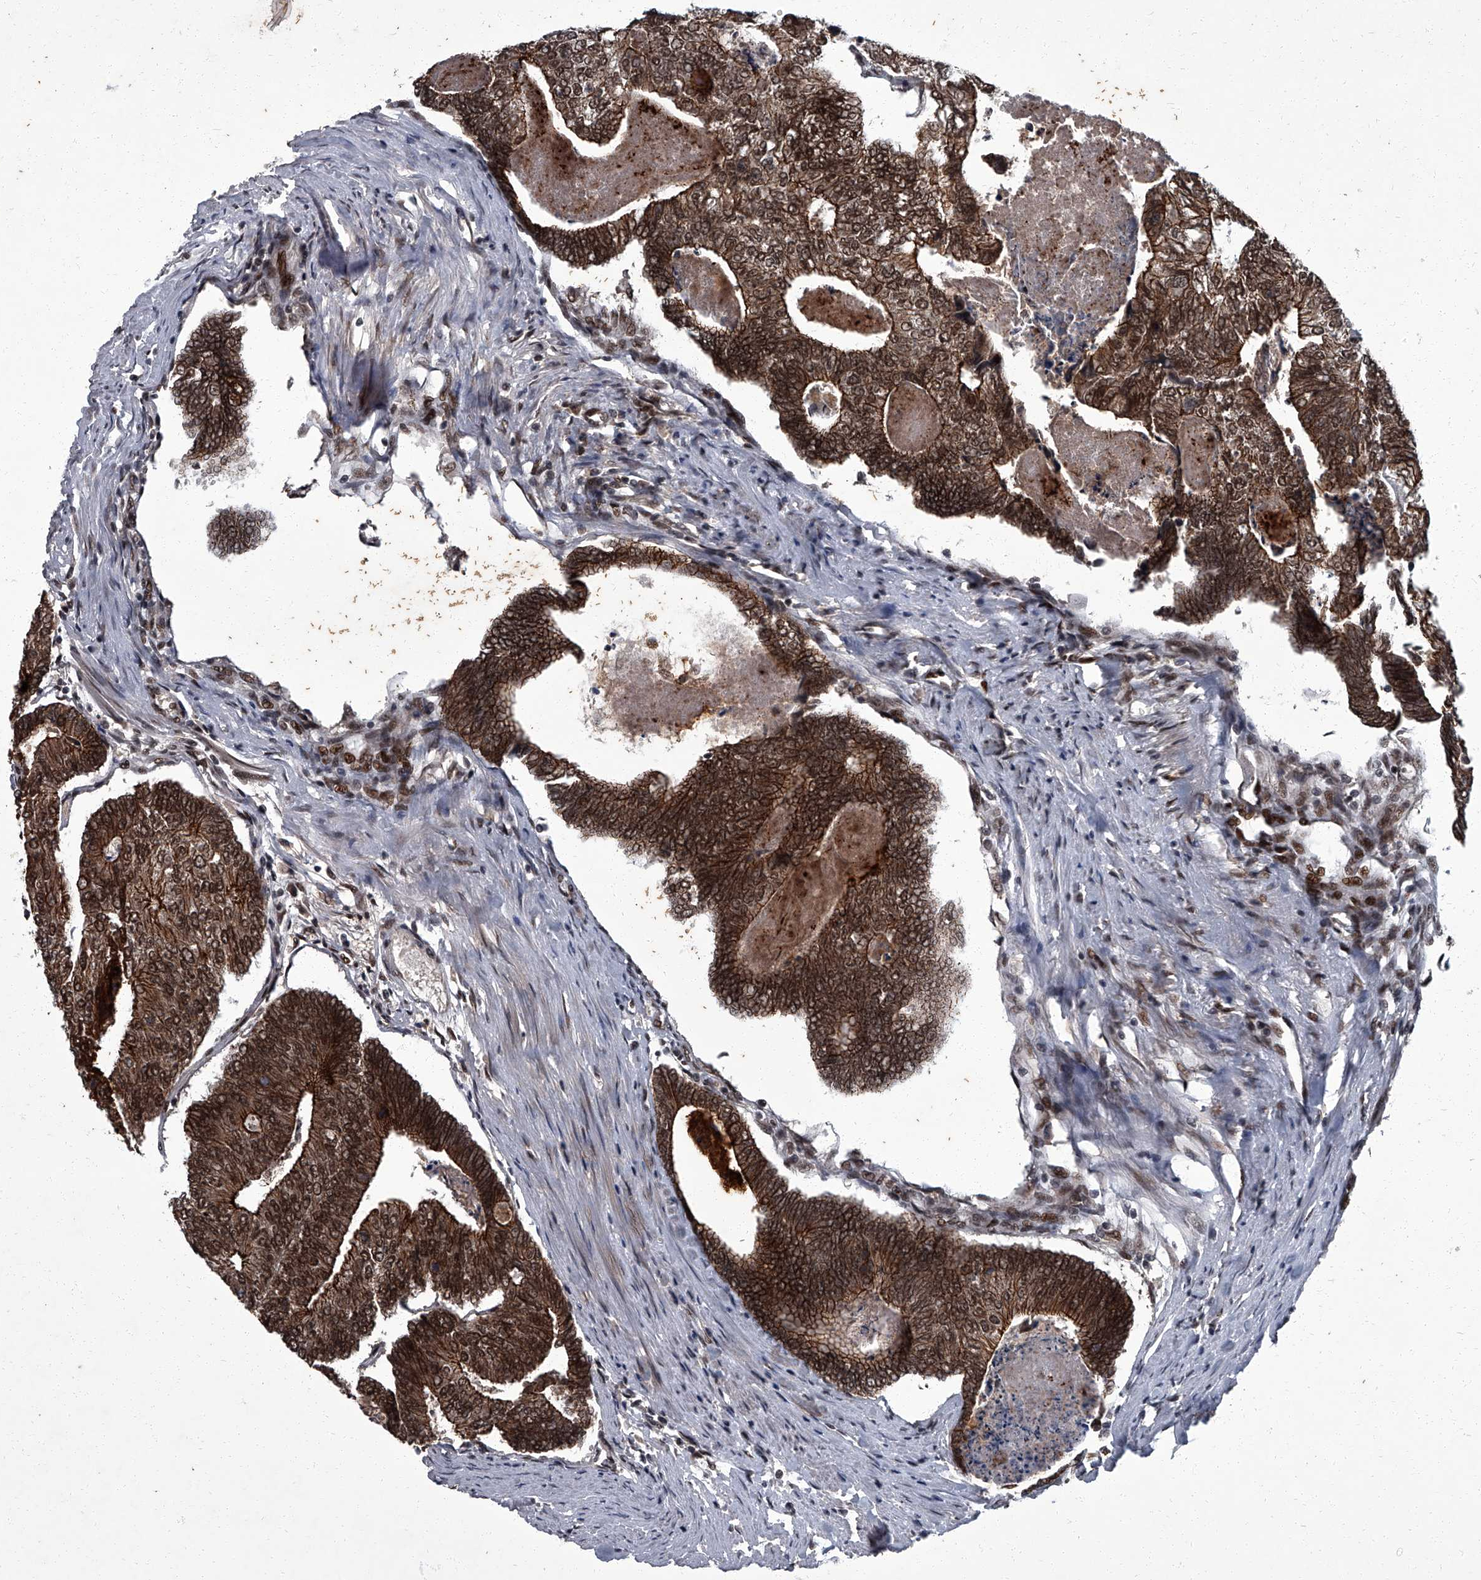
{"staining": {"intensity": "strong", "quantity": ">75%", "location": "cytoplasmic/membranous,nuclear"}, "tissue": "colorectal cancer", "cell_type": "Tumor cells", "image_type": "cancer", "snomed": [{"axis": "morphology", "description": "Adenocarcinoma, NOS"}, {"axis": "topography", "description": "Colon"}], "caption": "An image of human colorectal cancer stained for a protein shows strong cytoplasmic/membranous and nuclear brown staining in tumor cells.", "gene": "ZNF518B", "patient": {"sex": "female", "age": 67}}